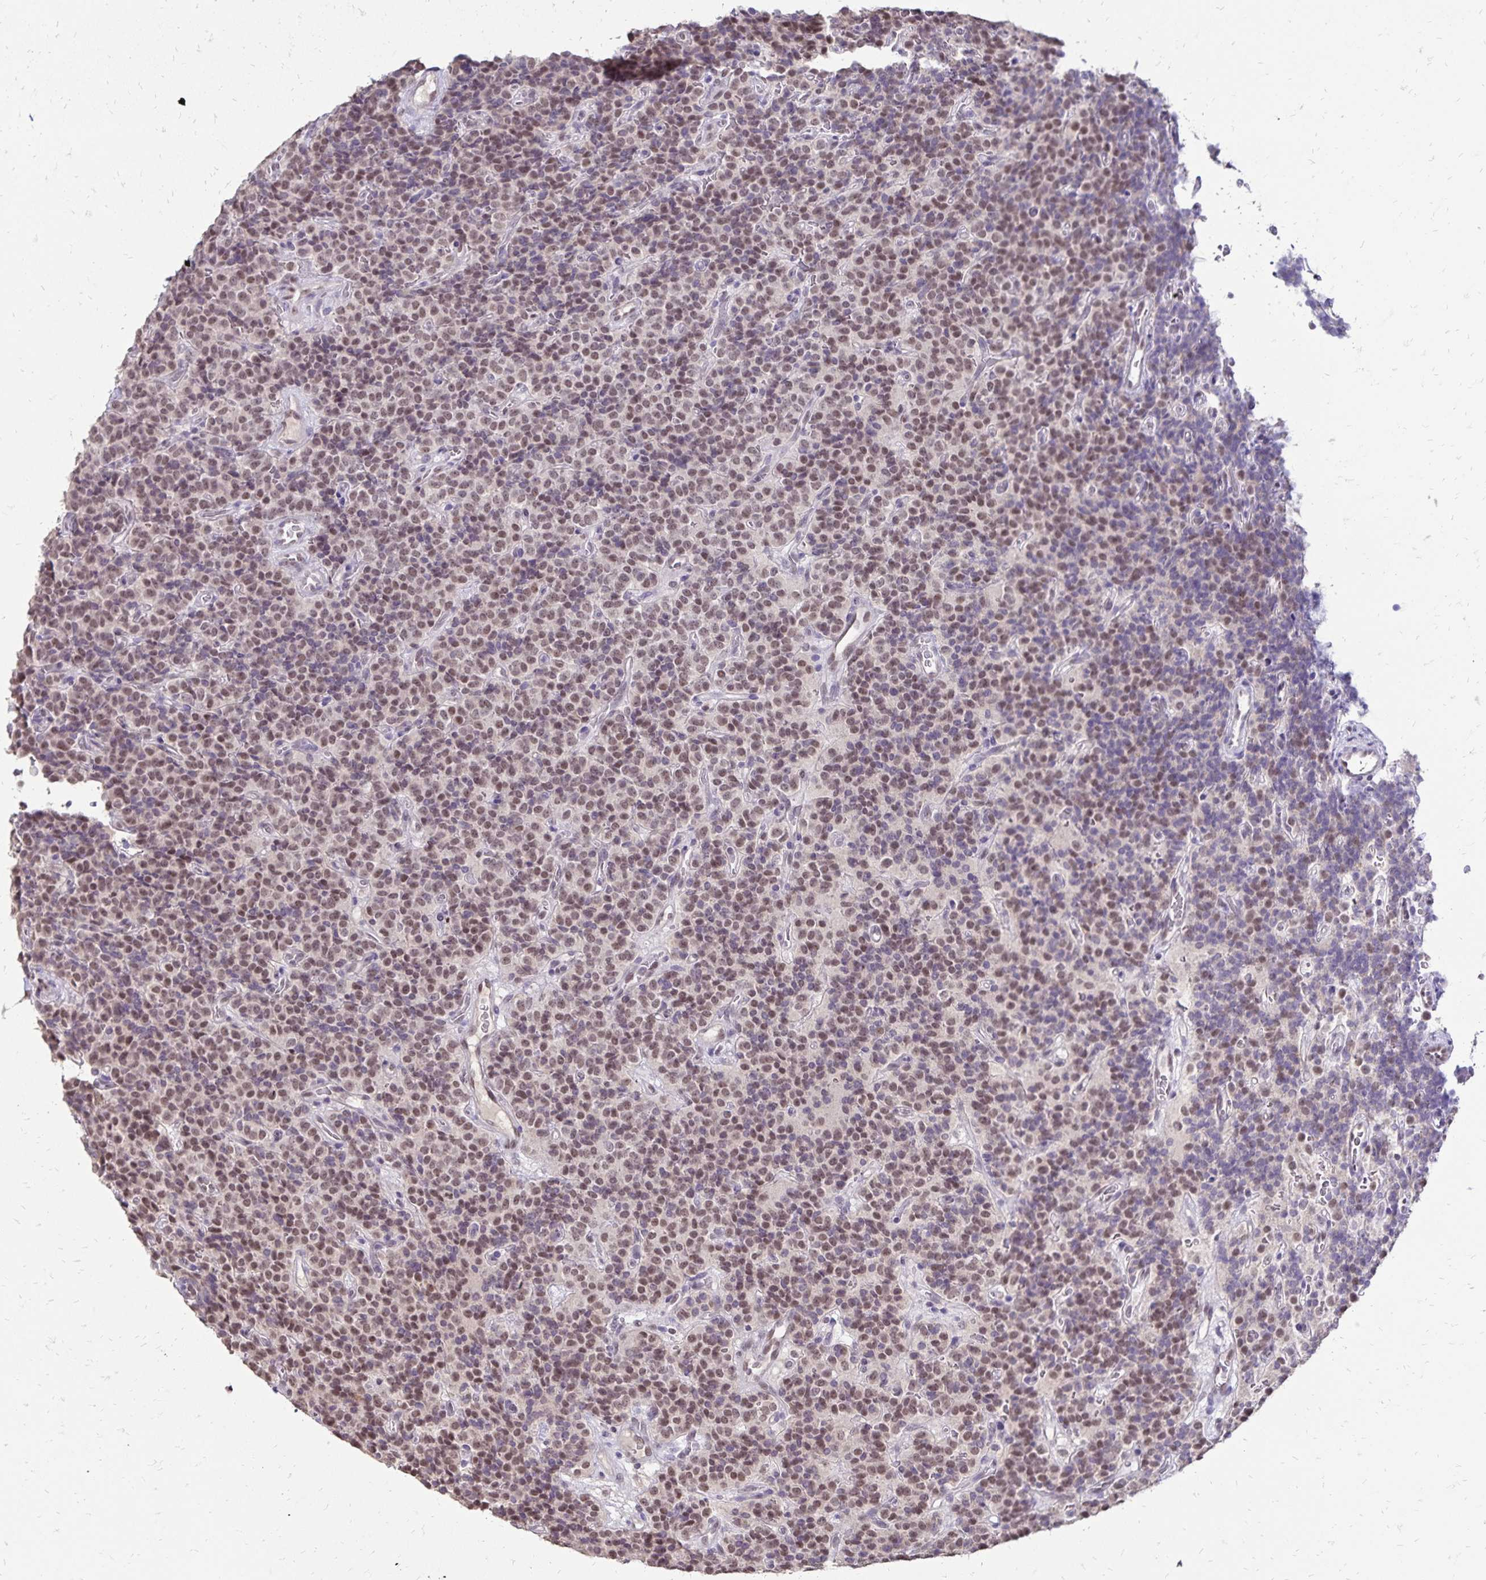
{"staining": {"intensity": "moderate", "quantity": ">75%", "location": "nuclear"}, "tissue": "carcinoid", "cell_type": "Tumor cells", "image_type": "cancer", "snomed": [{"axis": "morphology", "description": "Carcinoid, malignant, NOS"}, {"axis": "topography", "description": "Pancreas"}], "caption": "There is medium levels of moderate nuclear expression in tumor cells of carcinoid, as demonstrated by immunohistochemical staining (brown color).", "gene": "POLB", "patient": {"sex": "male", "age": 36}}